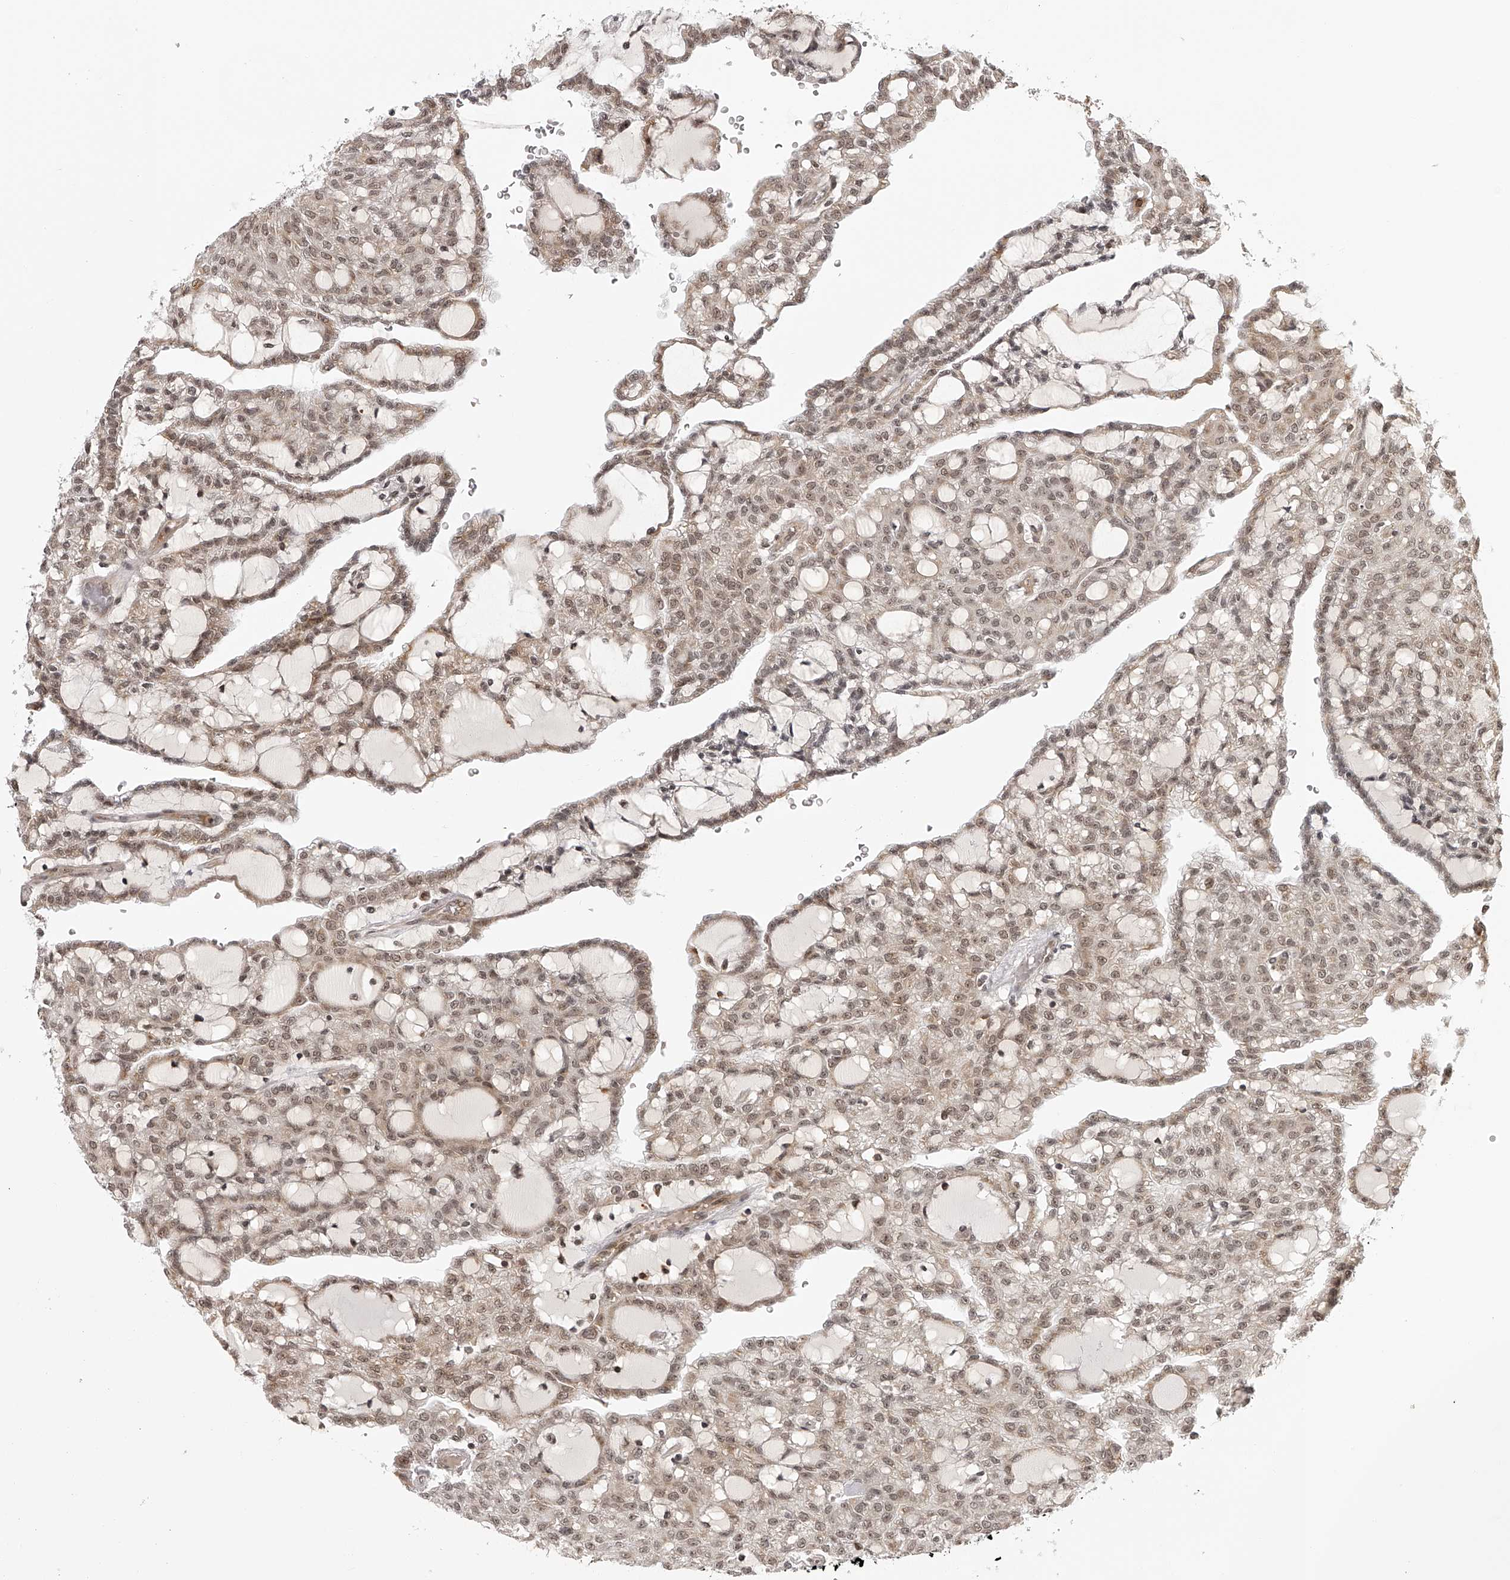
{"staining": {"intensity": "weak", "quantity": ">75%", "location": "cytoplasmic/membranous,nuclear"}, "tissue": "renal cancer", "cell_type": "Tumor cells", "image_type": "cancer", "snomed": [{"axis": "morphology", "description": "Adenocarcinoma, NOS"}, {"axis": "topography", "description": "Kidney"}], "caption": "Human renal cancer (adenocarcinoma) stained for a protein (brown) demonstrates weak cytoplasmic/membranous and nuclear positive staining in about >75% of tumor cells.", "gene": "ODF2L", "patient": {"sex": "male", "age": 63}}